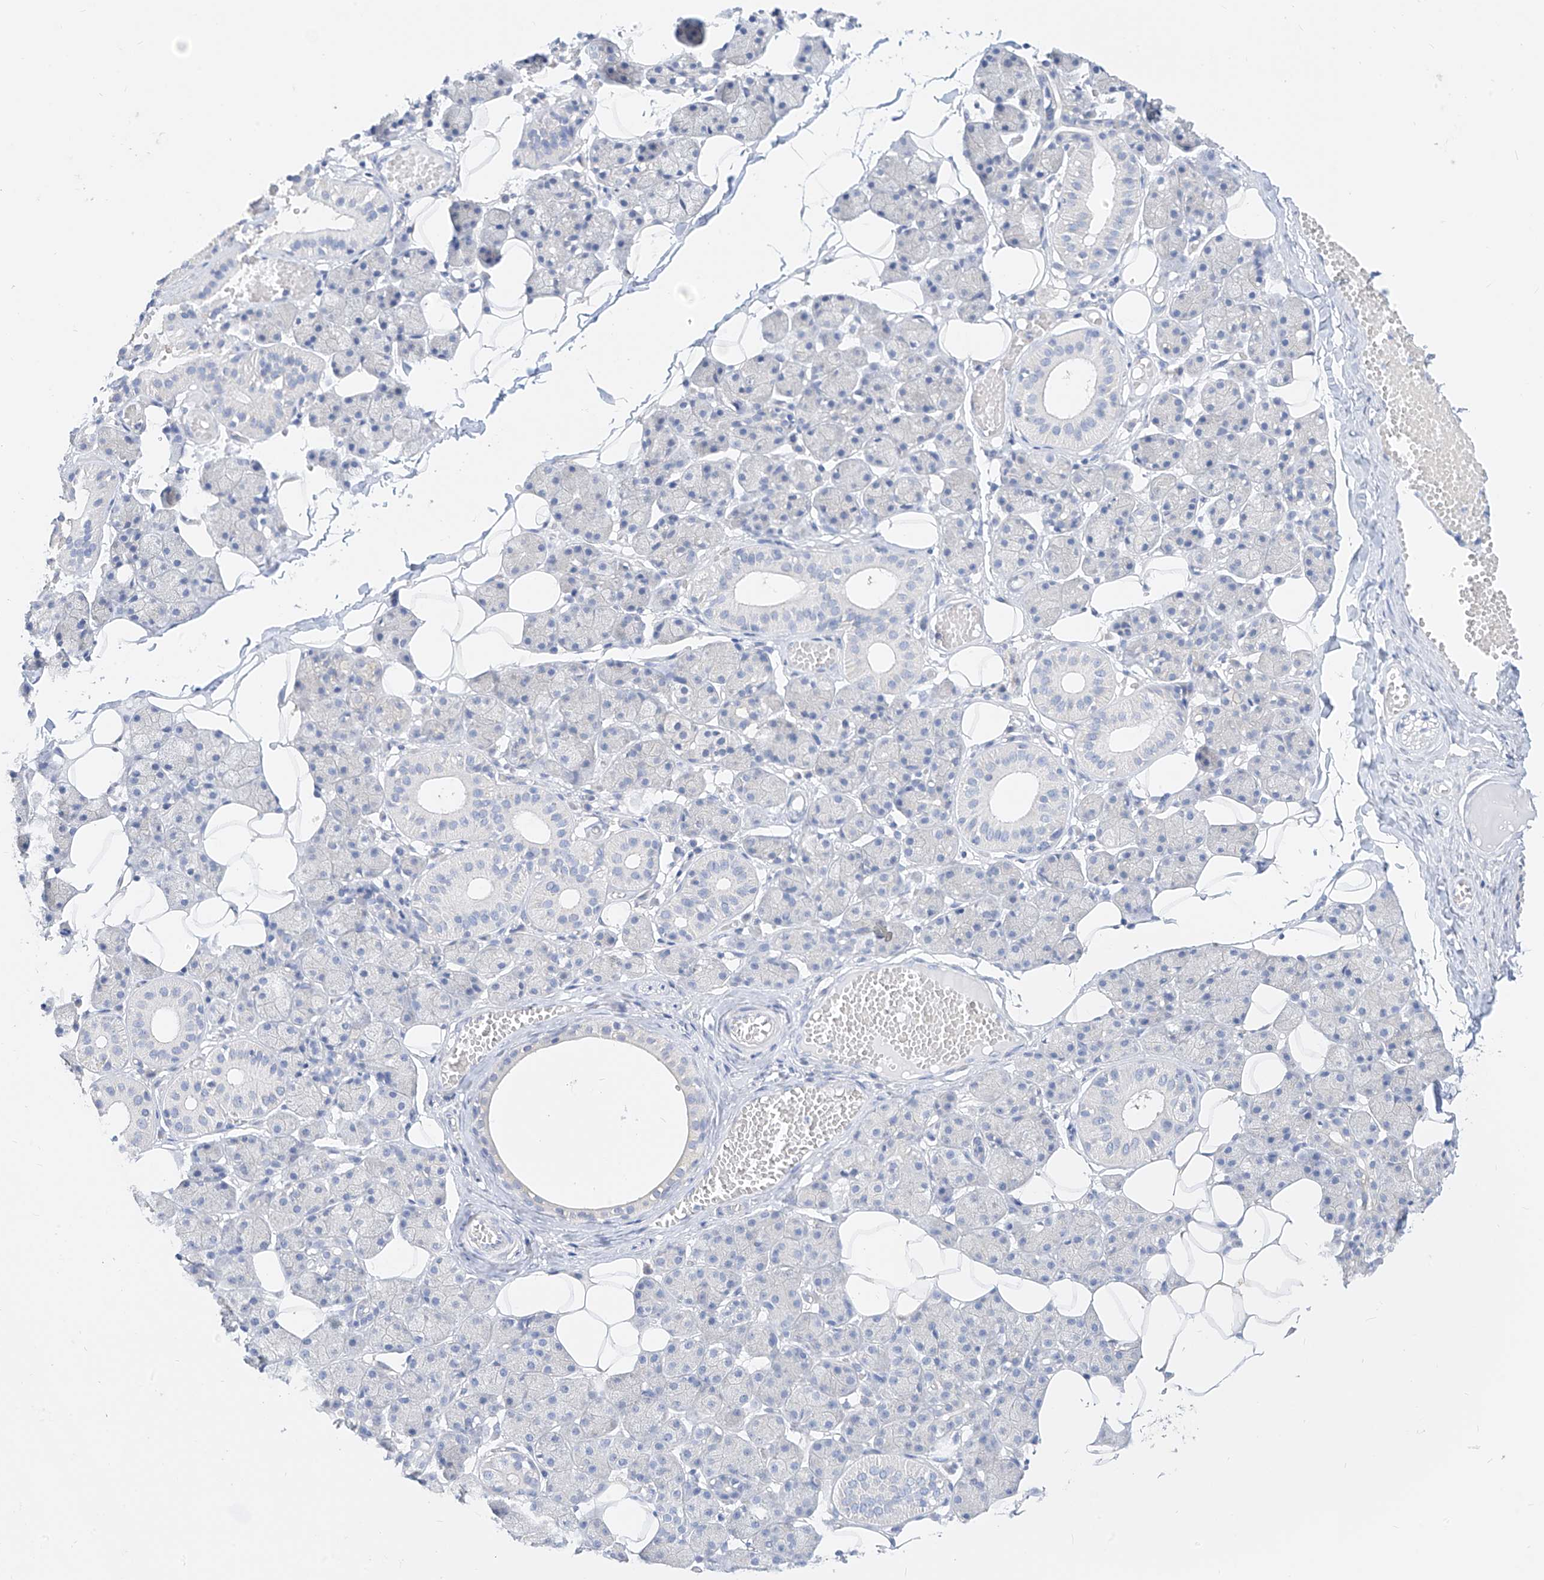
{"staining": {"intensity": "negative", "quantity": "none", "location": "none"}, "tissue": "salivary gland", "cell_type": "Glandular cells", "image_type": "normal", "snomed": [{"axis": "morphology", "description": "Normal tissue, NOS"}, {"axis": "topography", "description": "Salivary gland"}], "caption": "This is a micrograph of immunohistochemistry (IHC) staining of unremarkable salivary gland, which shows no staining in glandular cells. (DAB (3,3'-diaminobenzidine) immunohistochemistry (IHC) visualized using brightfield microscopy, high magnification).", "gene": "ZZEF1", "patient": {"sex": "female", "age": 33}}